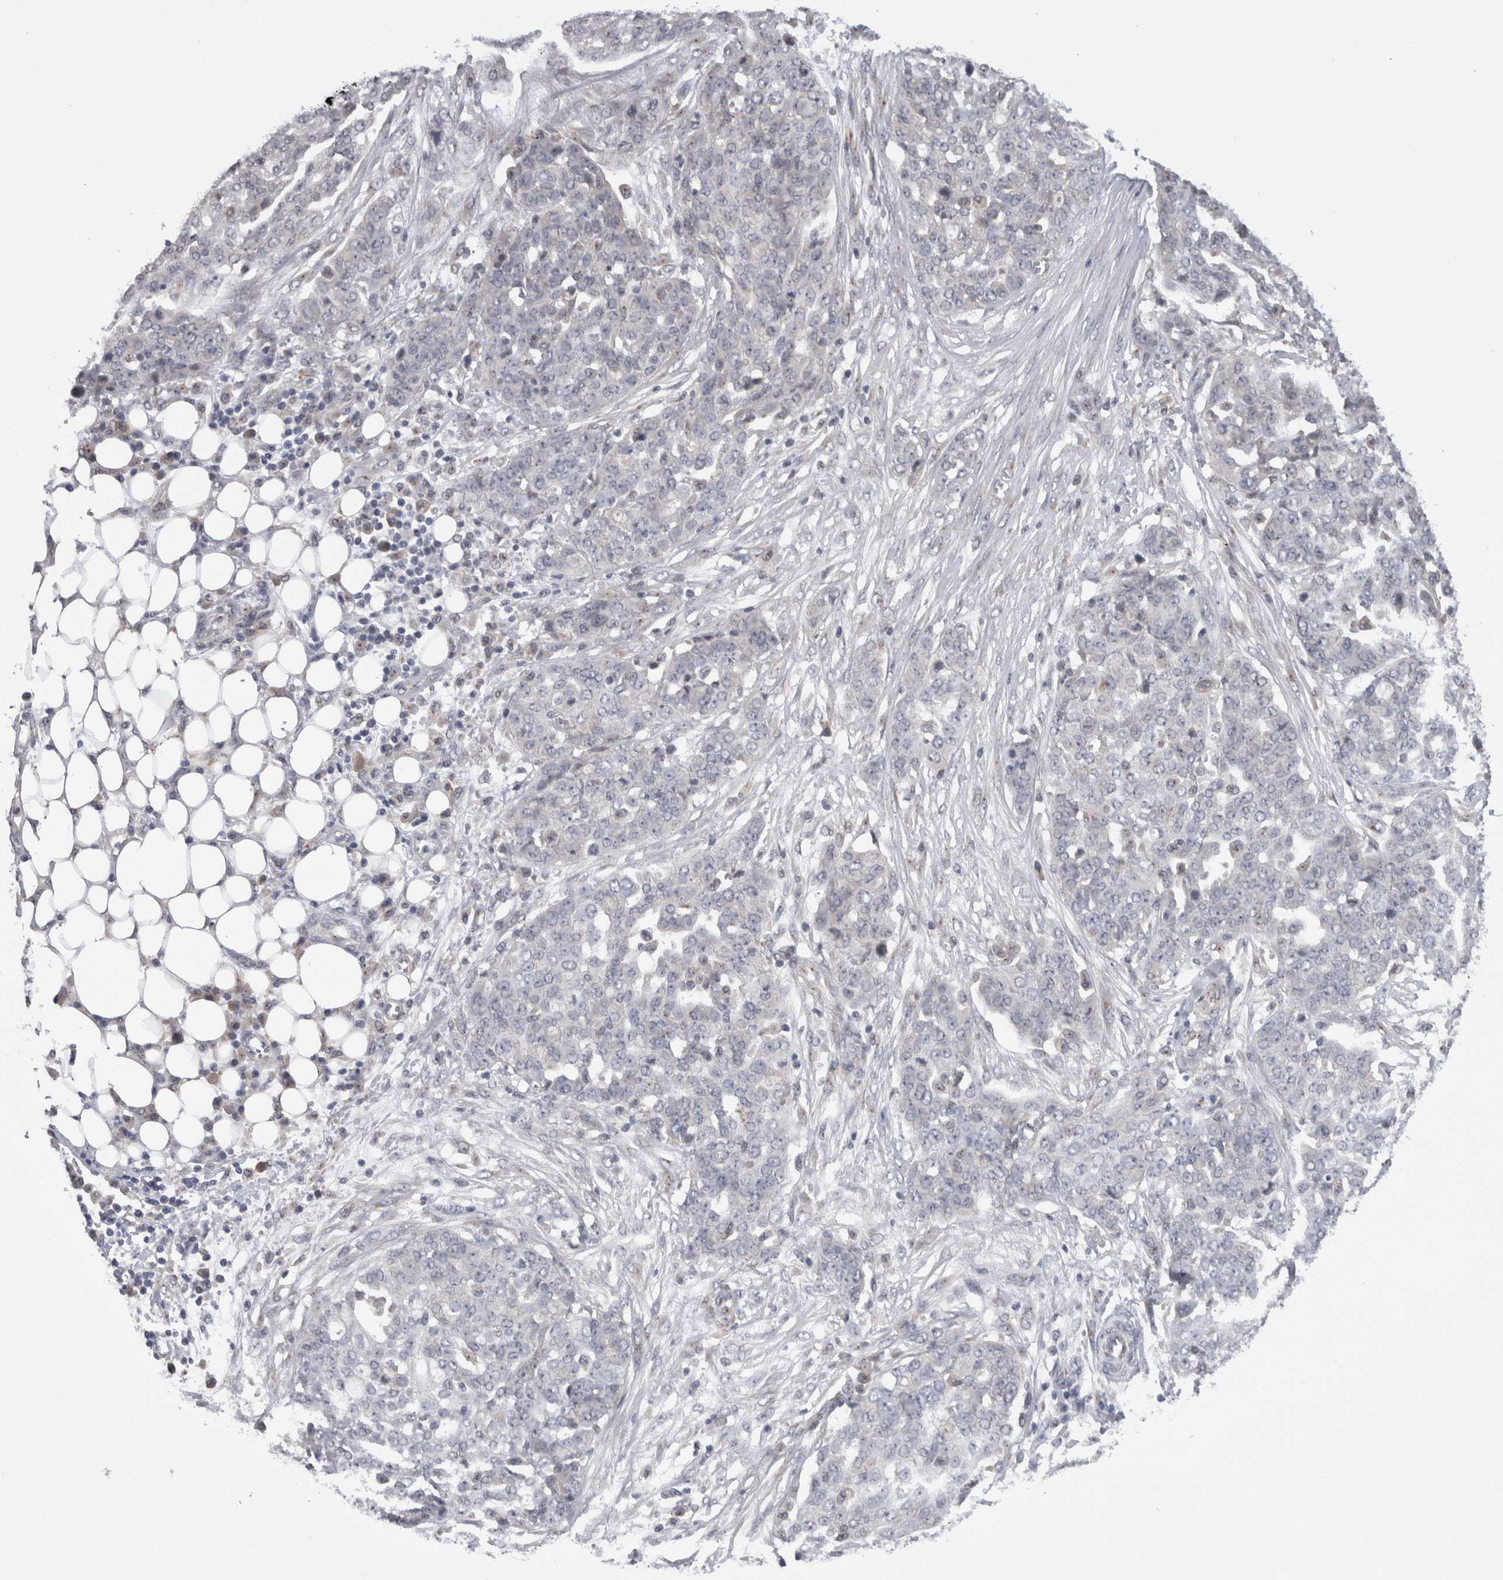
{"staining": {"intensity": "negative", "quantity": "none", "location": "none"}, "tissue": "ovarian cancer", "cell_type": "Tumor cells", "image_type": "cancer", "snomed": [{"axis": "morphology", "description": "Cystadenocarcinoma, serous, NOS"}, {"axis": "topography", "description": "Soft tissue"}, {"axis": "topography", "description": "Ovary"}], "caption": "This is a histopathology image of immunohistochemistry staining of ovarian cancer, which shows no expression in tumor cells.", "gene": "DCTN6", "patient": {"sex": "female", "age": 57}}